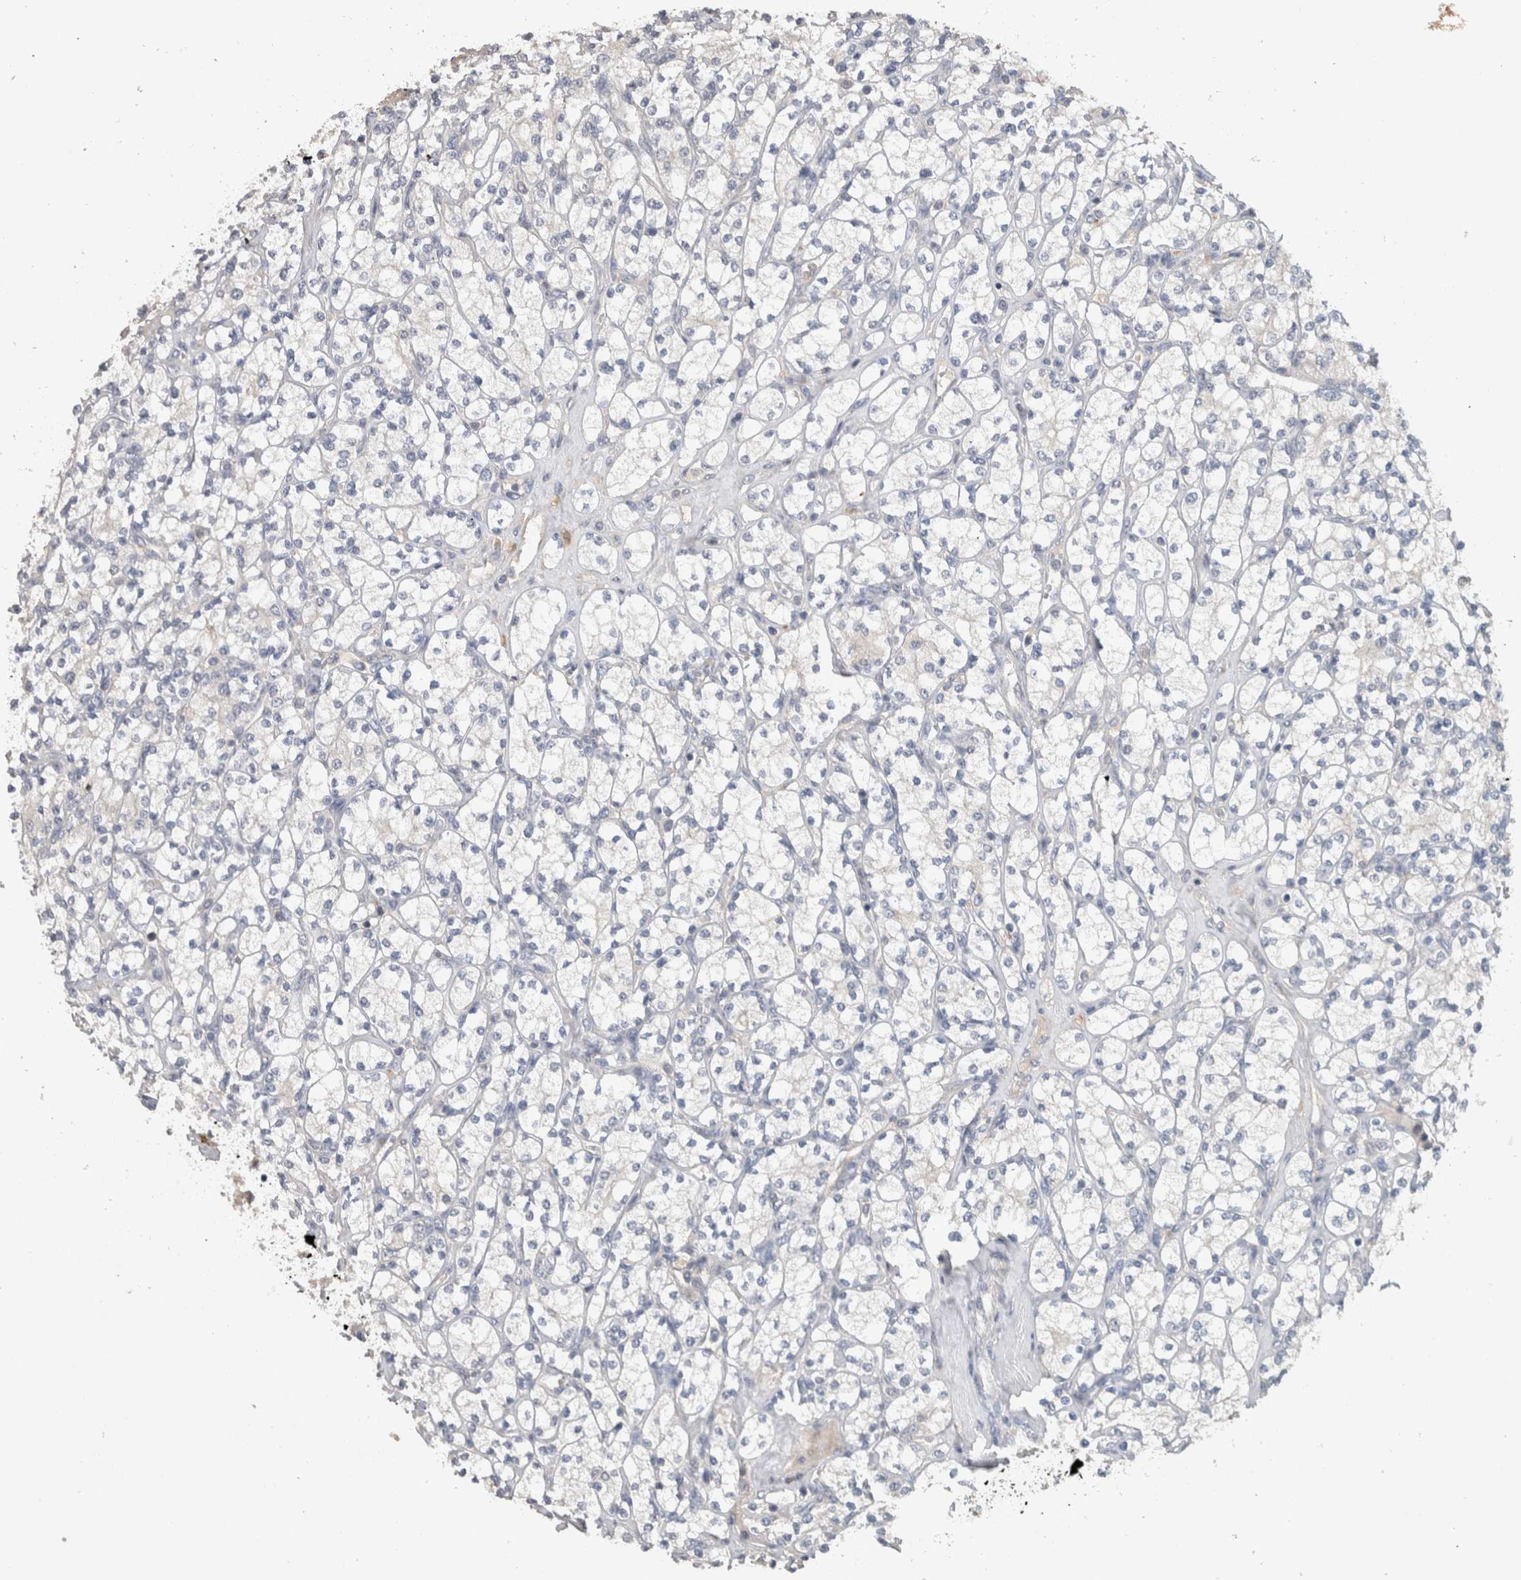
{"staining": {"intensity": "negative", "quantity": "none", "location": "none"}, "tissue": "renal cancer", "cell_type": "Tumor cells", "image_type": "cancer", "snomed": [{"axis": "morphology", "description": "Adenocarcinoma, NOS"}, {"axis": "topography", "description": "Kidney"}], "caption": "The histopathology image shows no significant staining in tumor cells of renal cancer.", "gene": "HEXD", "patient": {"sex": "male", "age": 77}}